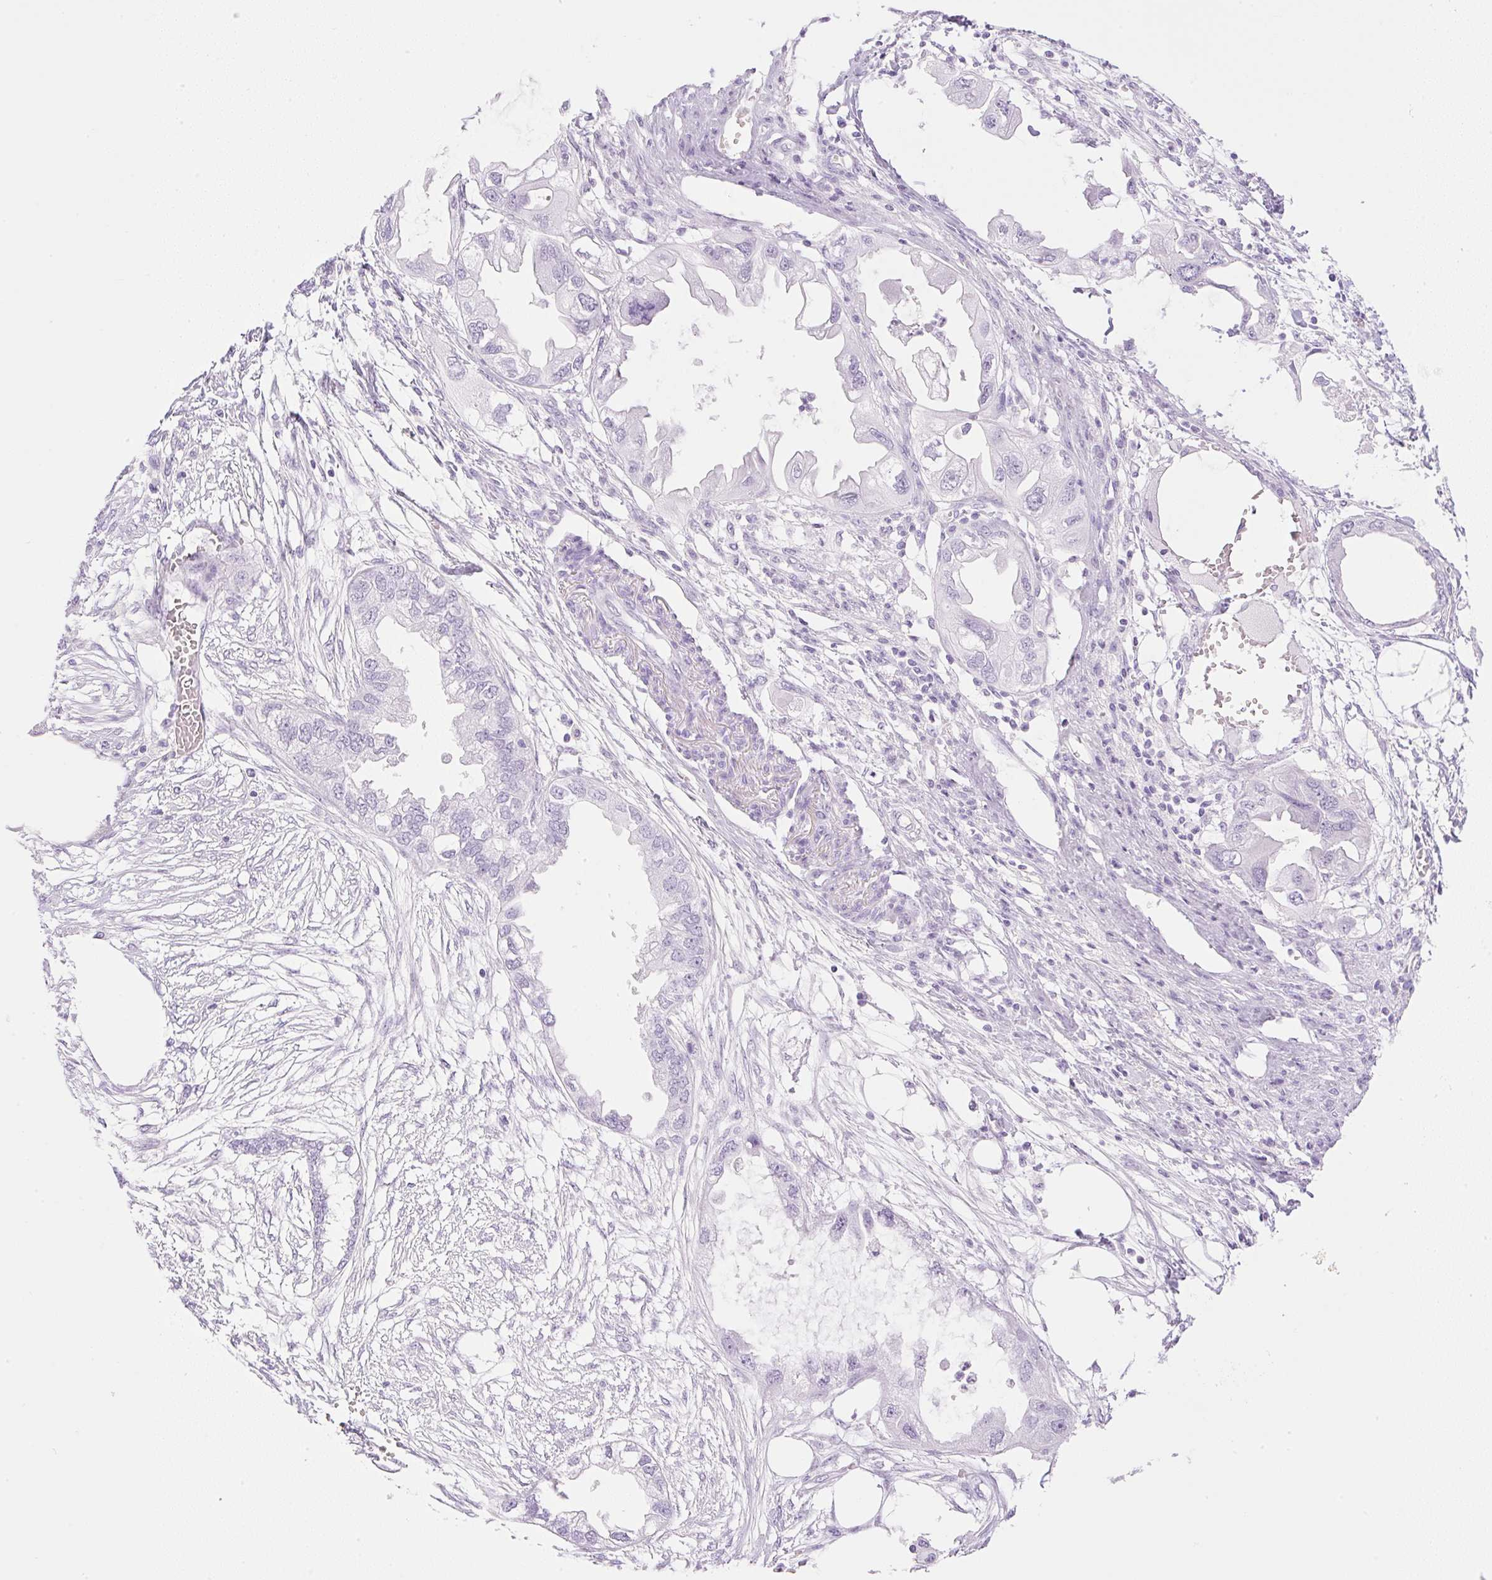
{"staining": {"intensity": "negative", "quantity": "none", "location": "none"}, "tissue": "endometrial cancer", "cell_type": "Tumor cells", "image_type": "cancer", "snomed": [{"axis": "morphology", "description": "Adenocarcinoma, NOS"}, {"axis": "morphology", "description": "Adenocarcinoma, metastatic, NOS"}, {"axis": "topography", "description": "Adipose tissue"}, {"axis": "topography", "description": "Endometrium"}], "caption": "IHC of human endometrial cancer displays no staining in tumor cells.", "gene": "SPRR4", "patient": {"sex": "female", "age": 67}}